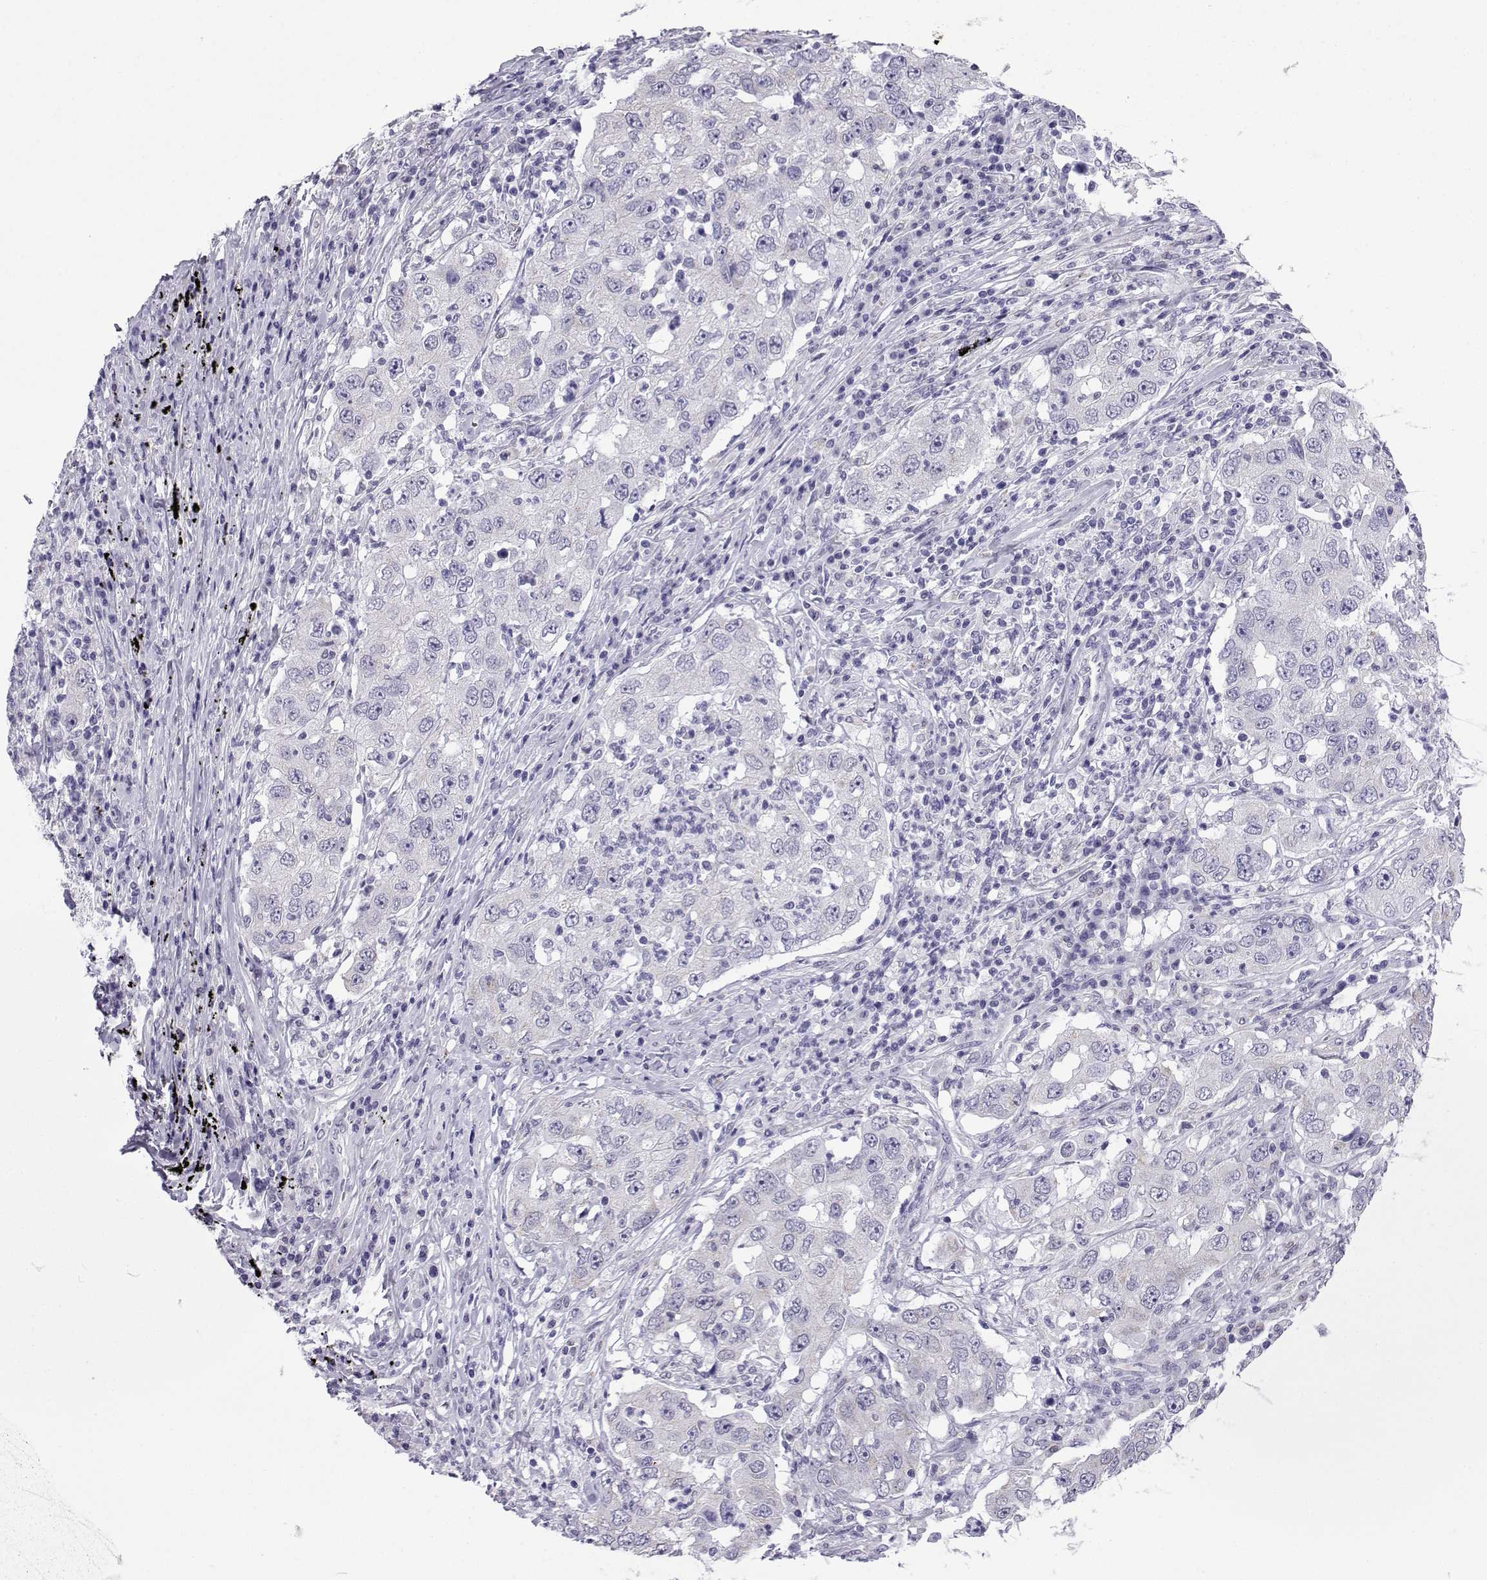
{"staining": {"intensity": "negative", "quantity": "none", "location": "none"}, "tissue": "lung cancer", "cell_type": "Tumor cells", "image_type": "cancer", "snomed": [{"axis": "morphology", "description": "Adenocarcinoma, NOS"}, {"axis": "topography", "description": "Lung"}], "caption": "Immunohistochemistry (IHC) micrograph of neoplastic tissue: lung adenocarcinoma stained with DAB shows no significant protein expression in tumor cells. (DAB (3,3'-diaminobenzidine) IHC with hematoxylin counter stain).", "gene": "ACRBP", "patient": {"sex": "male", "age": 73}}